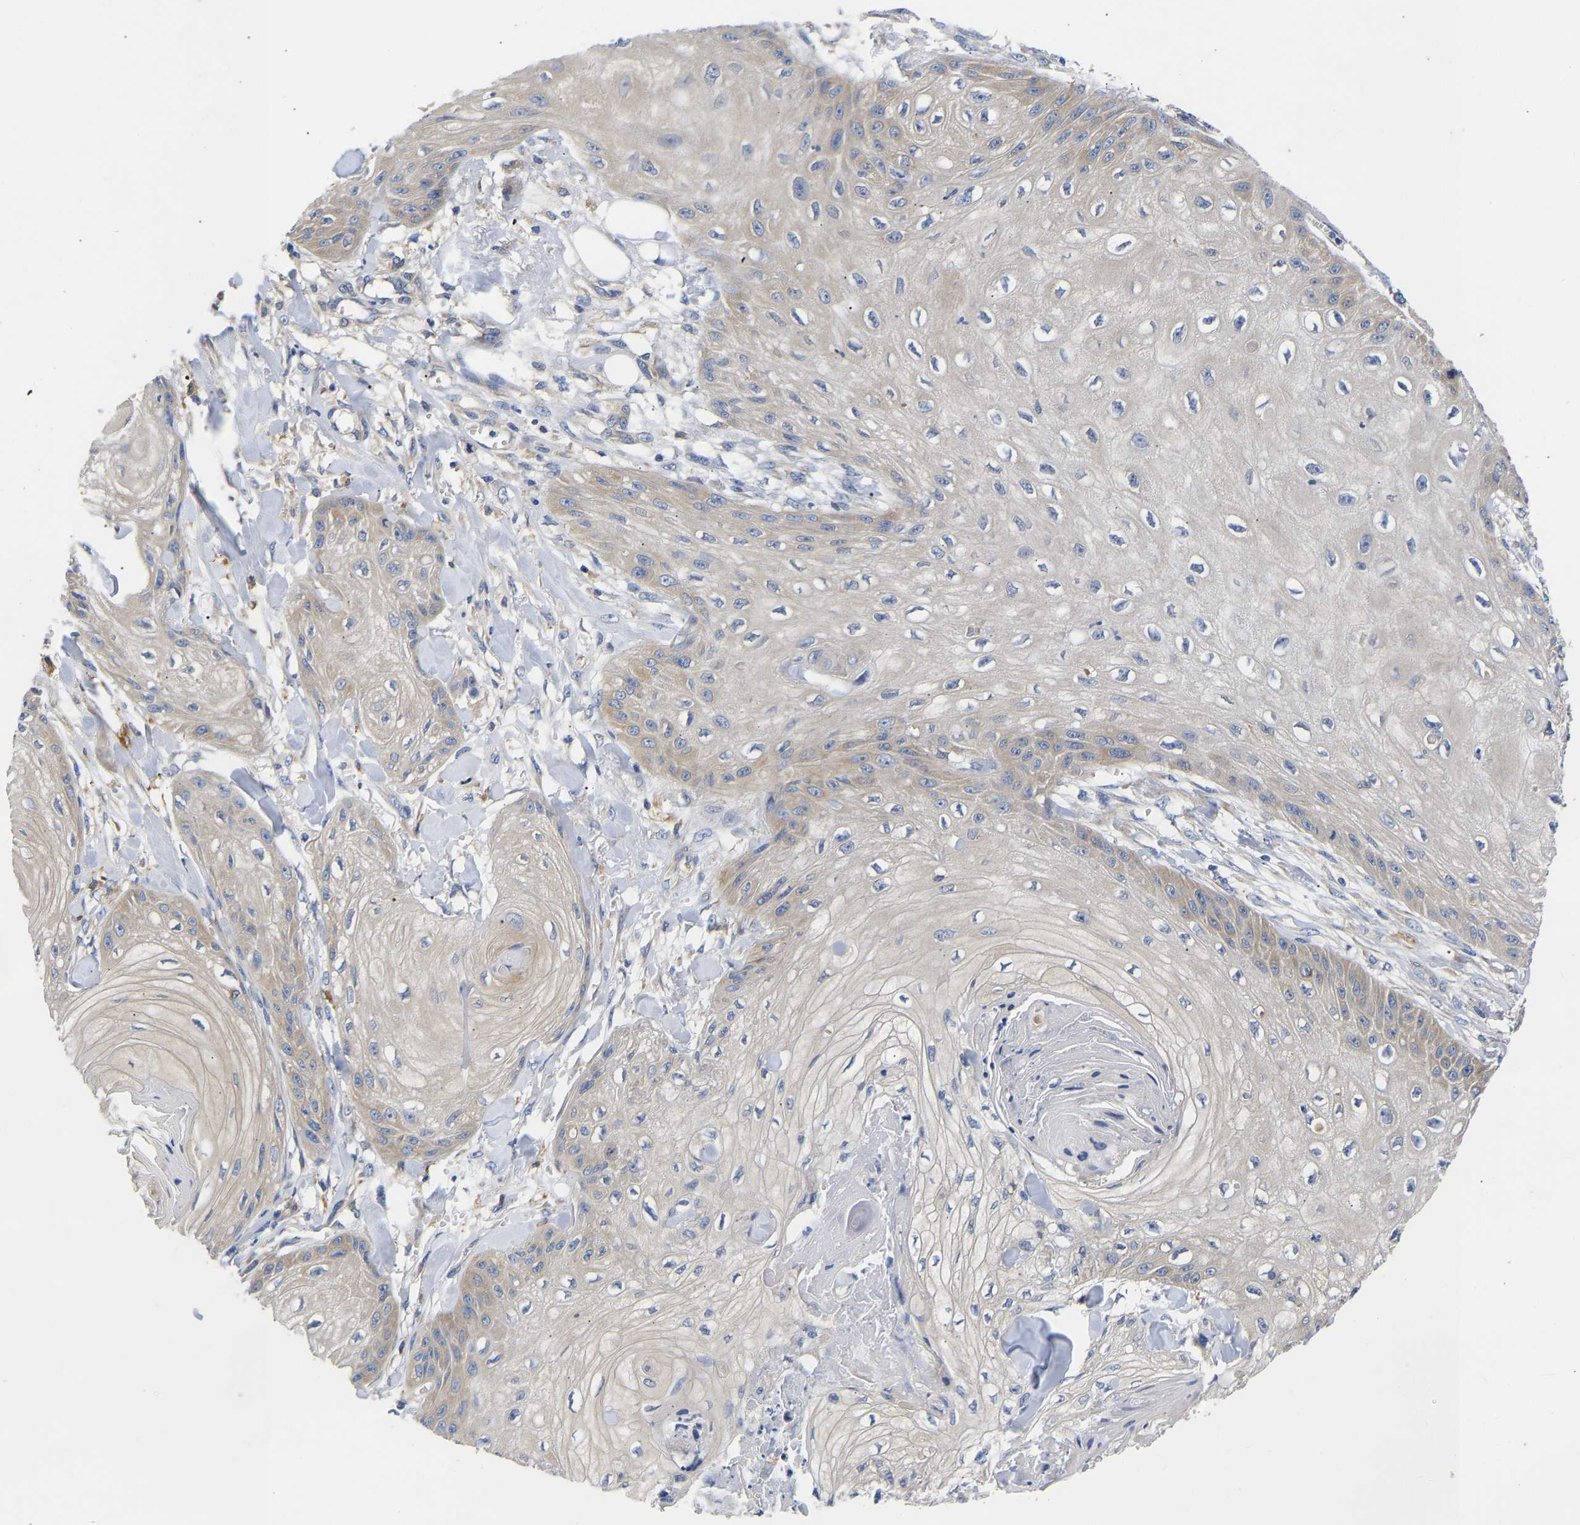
{"staining": {"intensity": "negative", "quantity": "none", "location": "none"}, "tissue": "skin cancer", "cell_type": "Tumor cells", "image_type": "cancer", "snomed": [{"axis": "morphology", "description": "Squamous cell carcinoma, NOS"}, {"axis": "topography", "description": "Skin"}], "caption": "There is no significant positivity in tumor cells of squamous cell carcinoma (skin).", "gene": "CCDC6", "patient": {"sex": "male", "age": 74}}